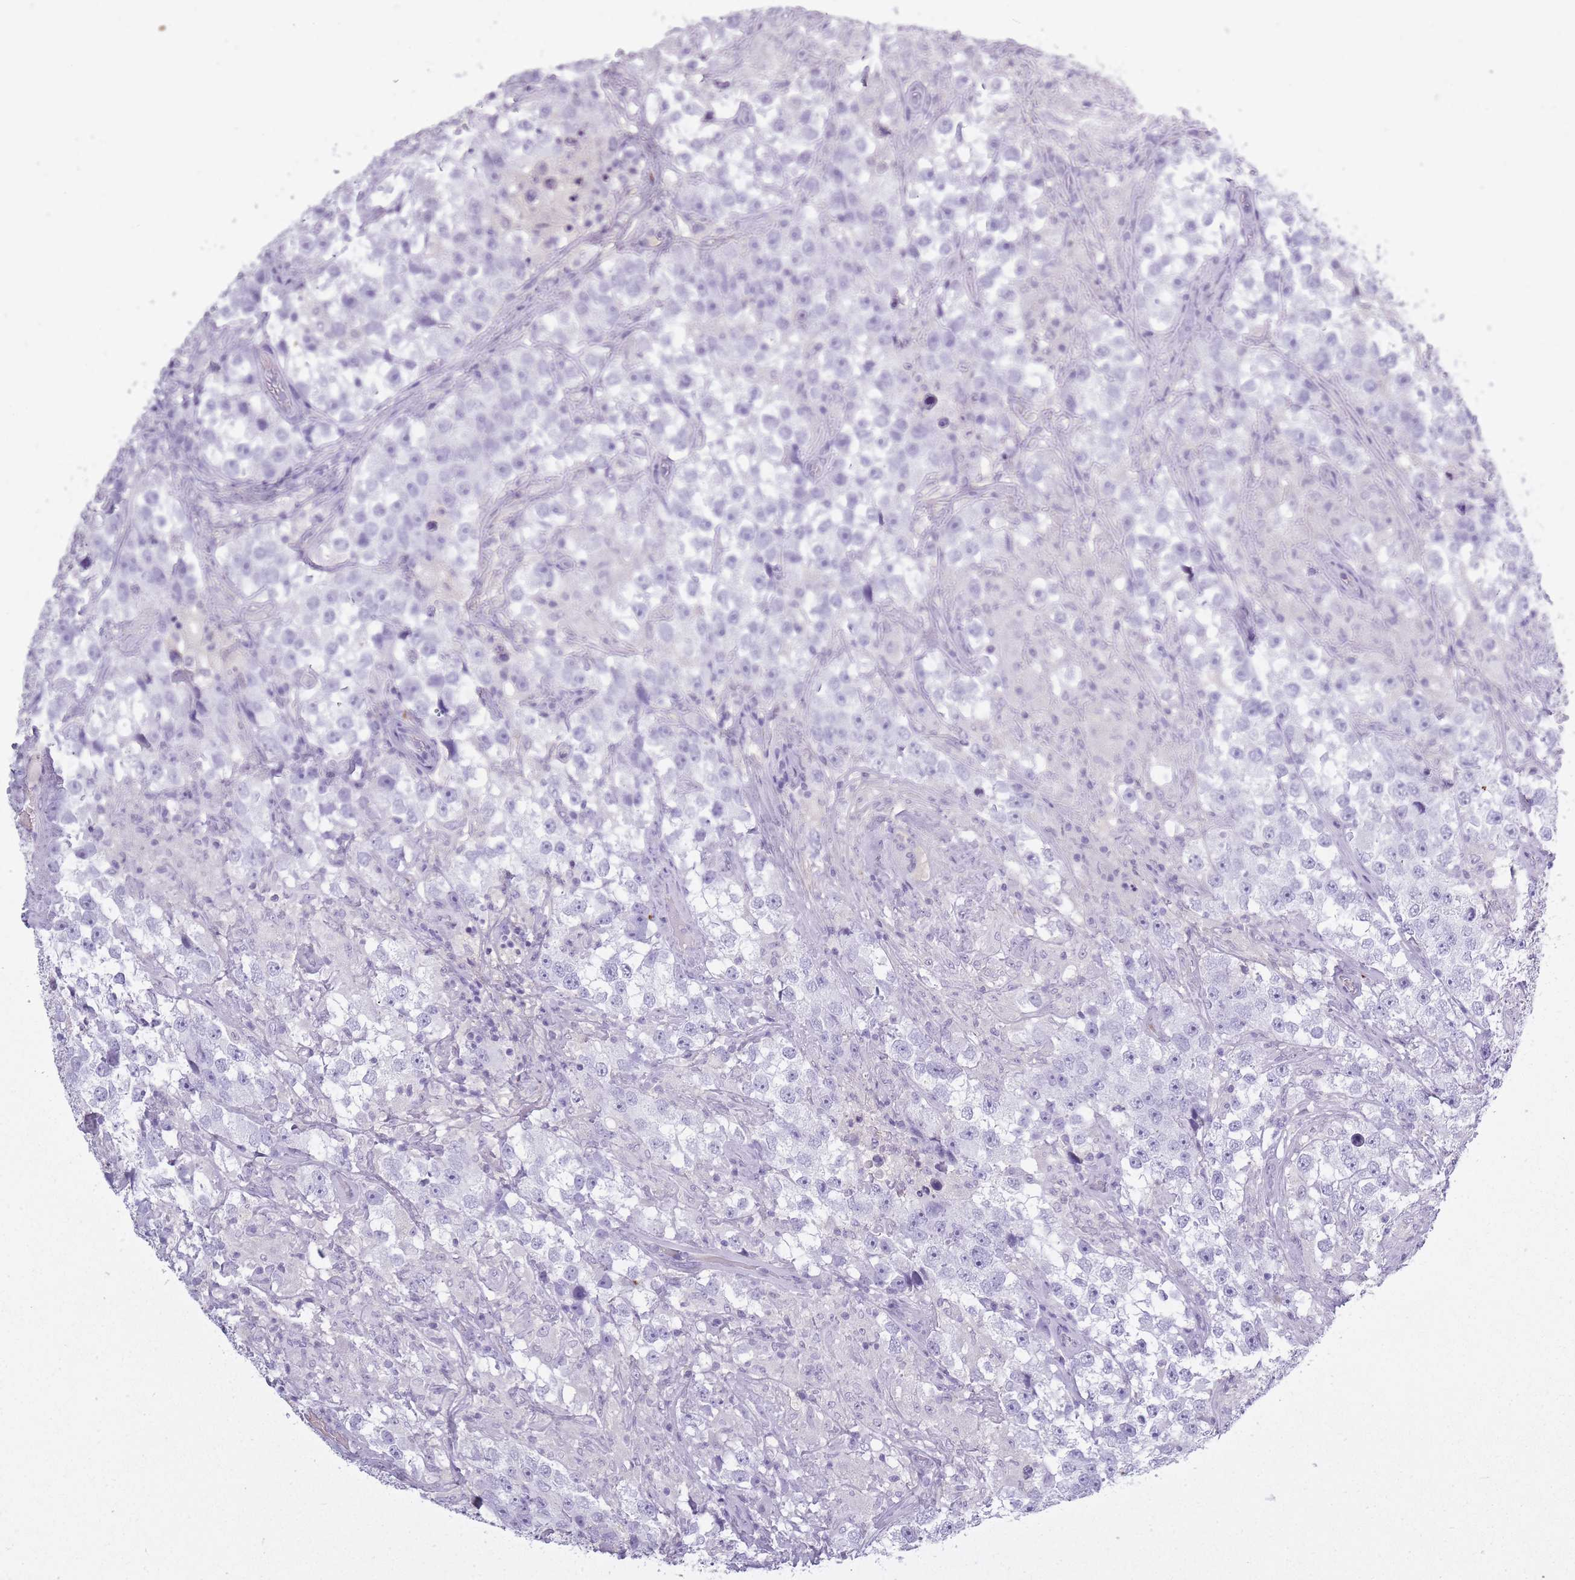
{"staining": {"intensity": "negative", "quantity": "none", "location": "none"}, "tissue": "testis cancer", "cell_type": "Tumor cells", "image_type": "cancer", "snomed": [{"axis": "morphology", "description": "Seminoma, NOS"}, {"axis": "topography", "description": "Testis"}], "caption": "The photomicrograph shows no significant expression in tumor cells of testis cancer.", "gene": "OR7C1", "patient": {"sex": "male", "age": 46}}